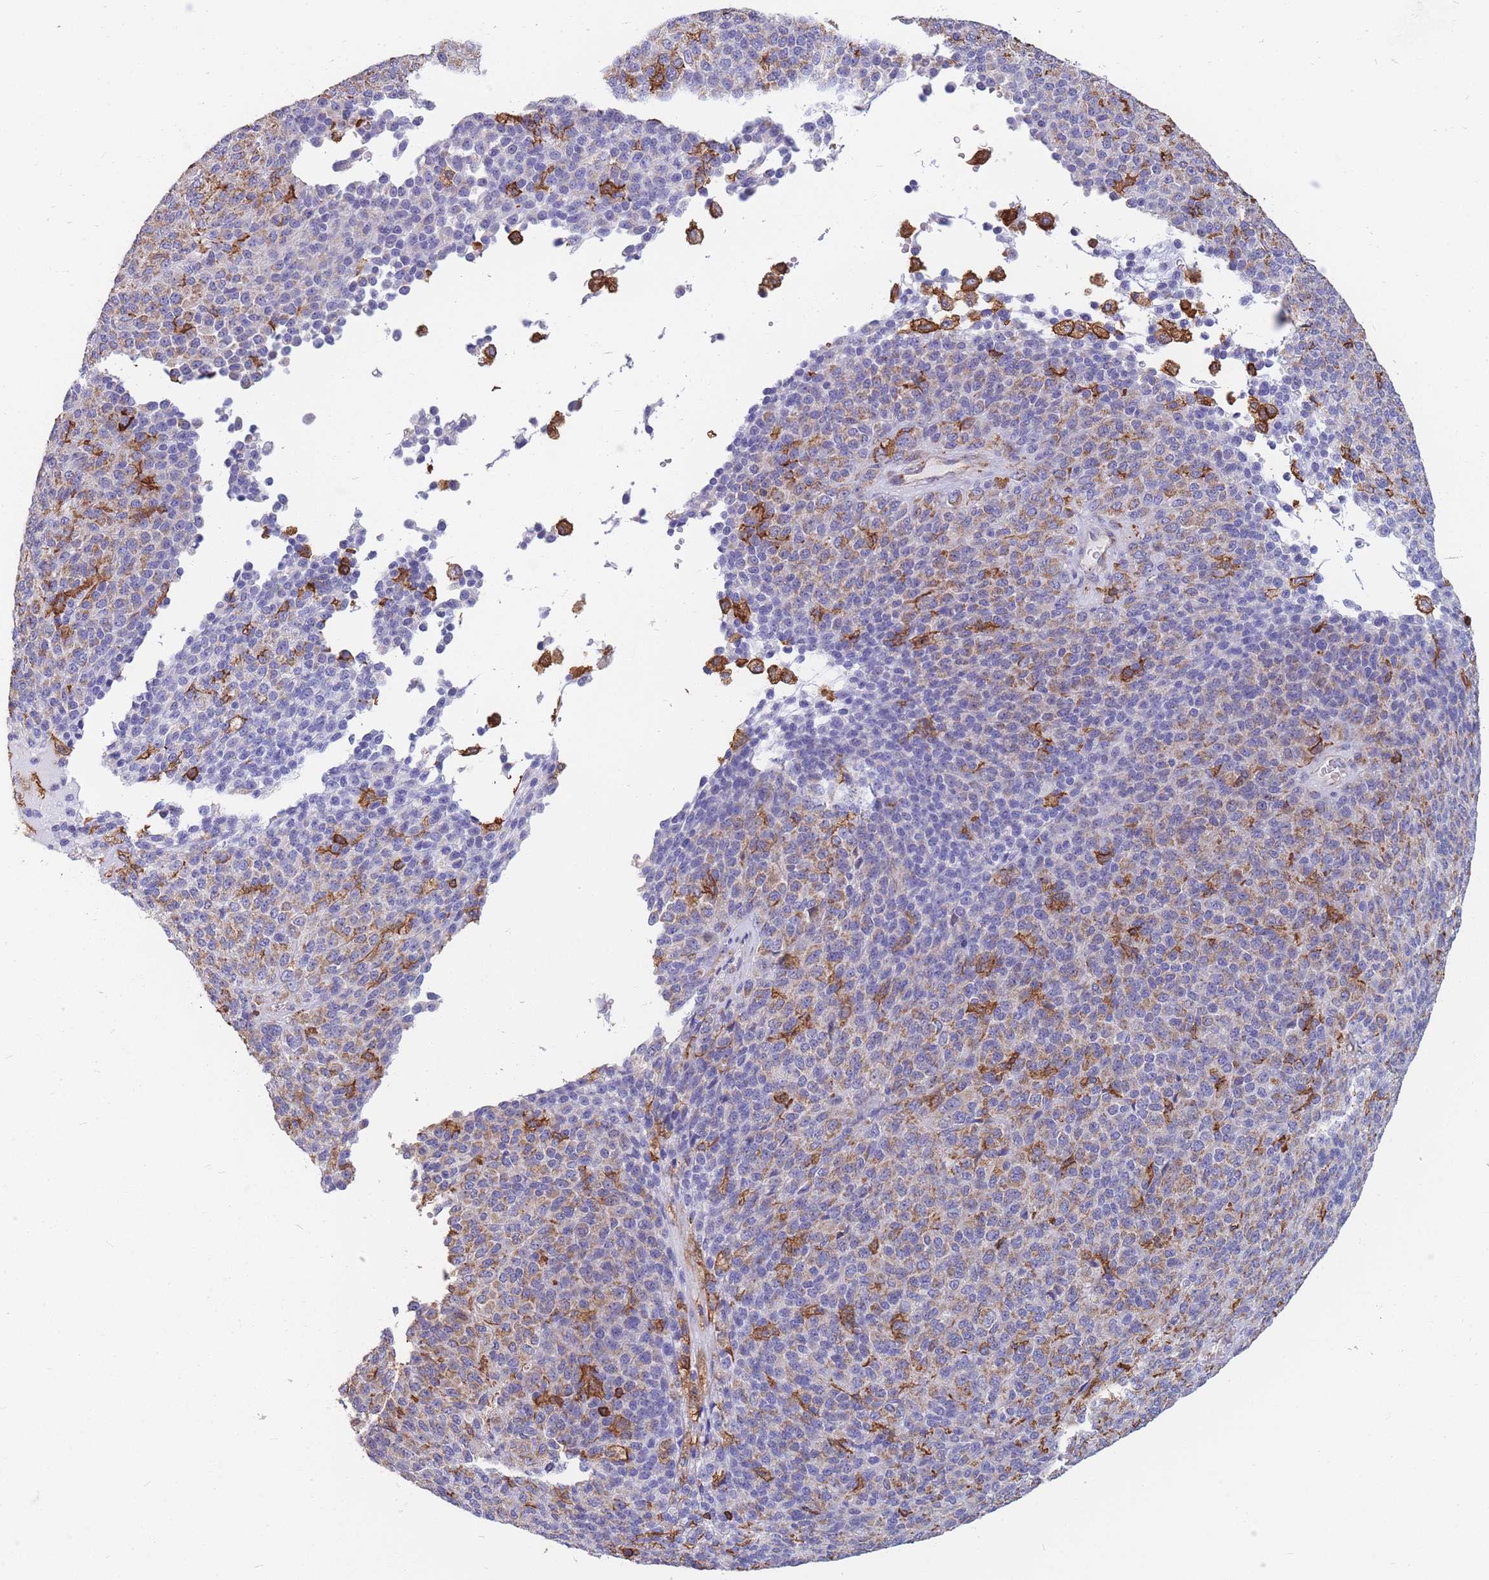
{"staining": {"intensity": "weak", "quantity": "25%-75%", "location": "cytoplasmic/membranous"}, "tissue": "melanoma", "cell_type": "Tumor cells", "image_type": "cancer", "snomed": [{"axis": "morphology", "description": "Malignant melanoma, Metastatic site"}, {"axis": "topography", "description": "Brain"}], "caption": "A high-resolution micrograph shows immunohistochemistry (IHC) staining of malignant melanoma (metastatic site), which displays weak cytoplasmic/membranous staining in approximately 25%-75% of tumor cells. The staining is performed using DAB brown chromogen to label protein expression. The nuclei are counter-stained blue using hematoxylin.", "gene": "MRPL54", "patient": {"sex": "female", "age": 56}}